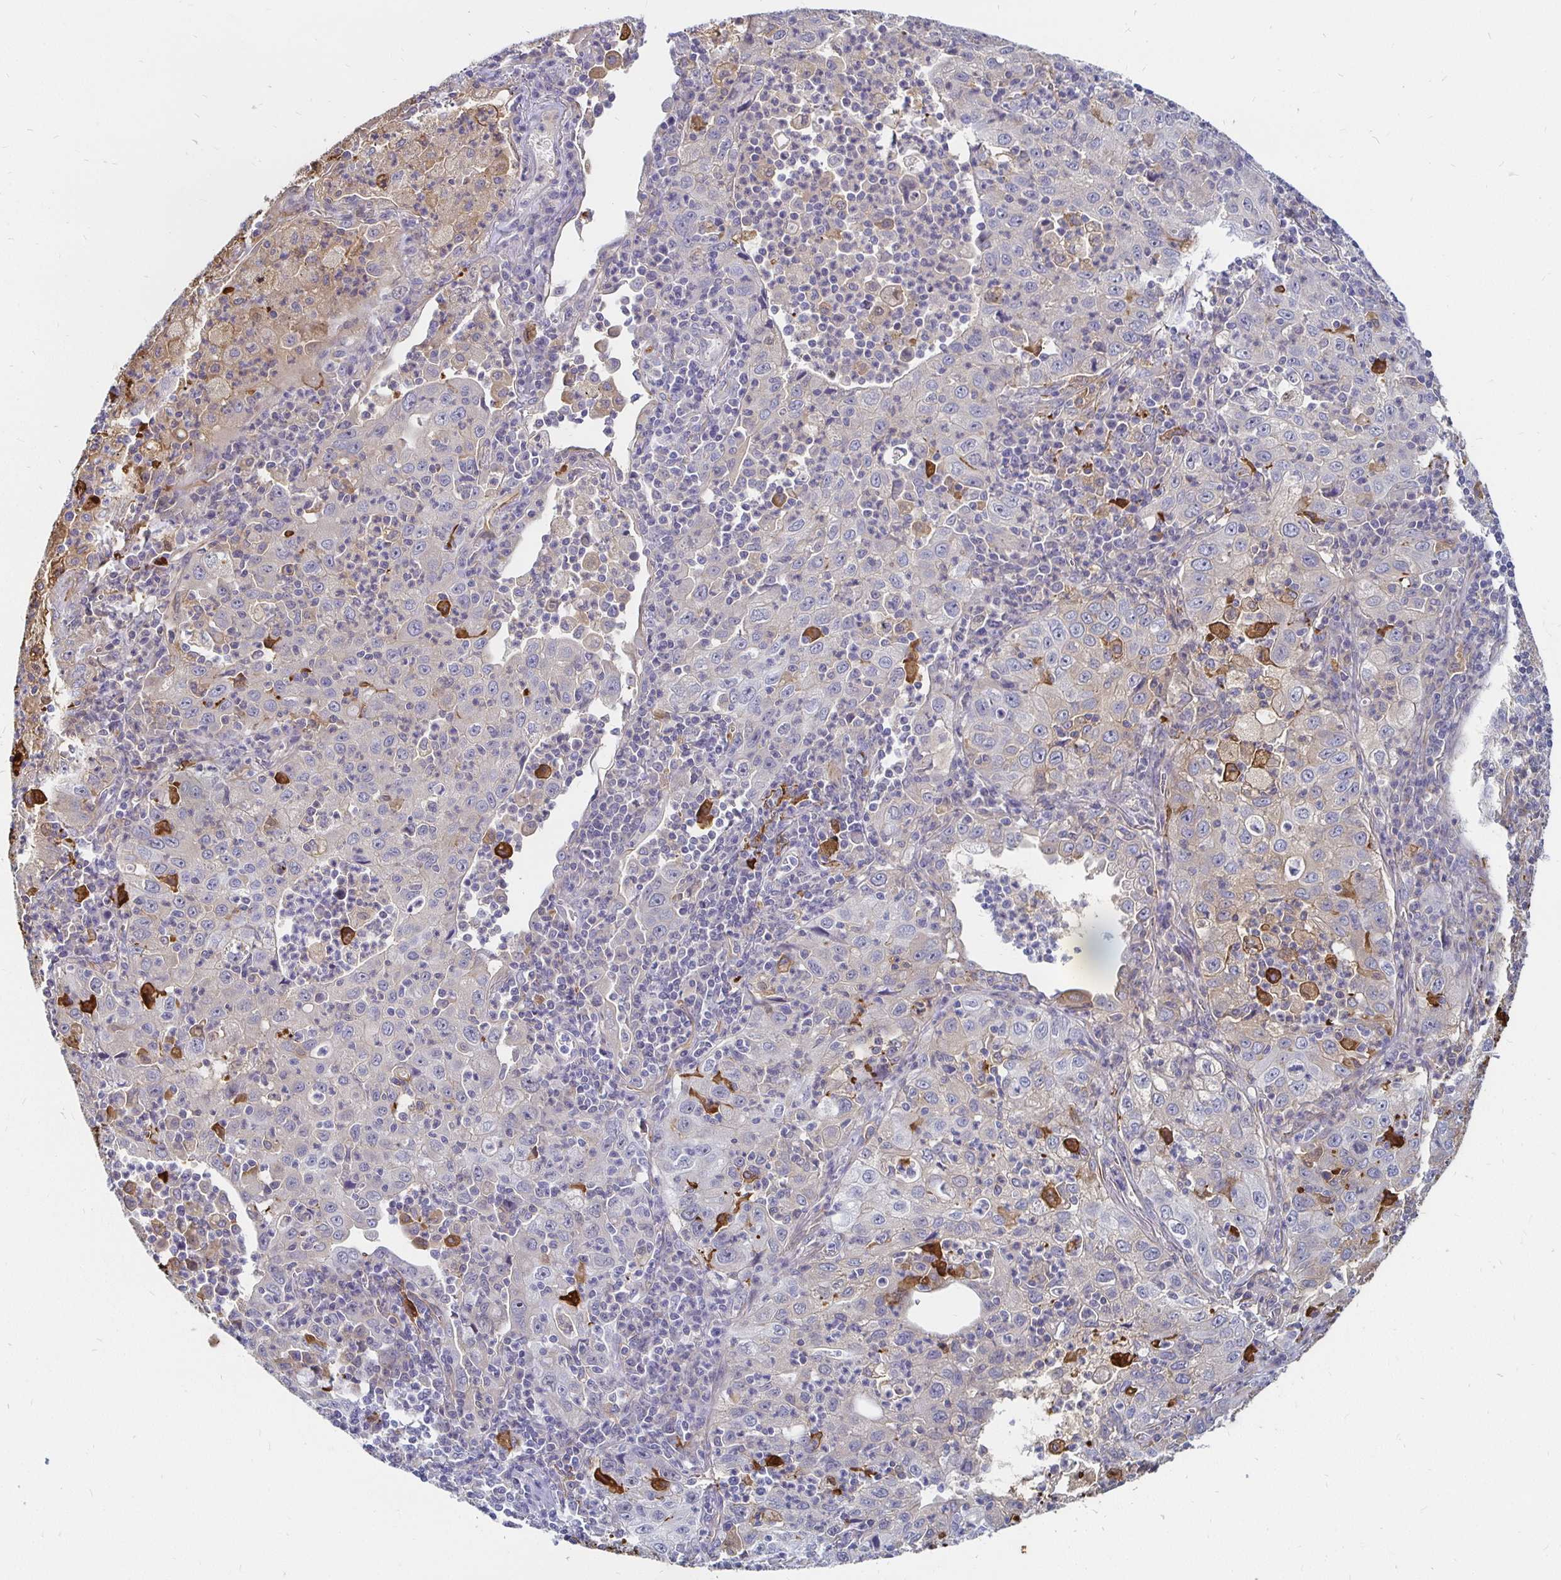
{"staining": {"intensity": "weak", "quantity": "<25%", "location": "cytoplasmic/membranous"}, "tissue": "lung cancer", "cell_type": "Tumor cells", "image_type": "cancer", "snomed": [{"axis": "morphology", "description": "Squamous cell carcinoma, NOS"}, {"axis": "topography", "description": "Lung"}], "caption": "Immunohistochemistry image of lung cancer (squamous cell carcinoma) stained for a protein (brown), which reveals no expression in tumor cells. (Brightfield microscopy of DAB (3,3'-diaminobenzidine) immunohistochemistry at high magnification).", "gene": "CCDC85A", "patient": {"sex": "male", "age": 71}}